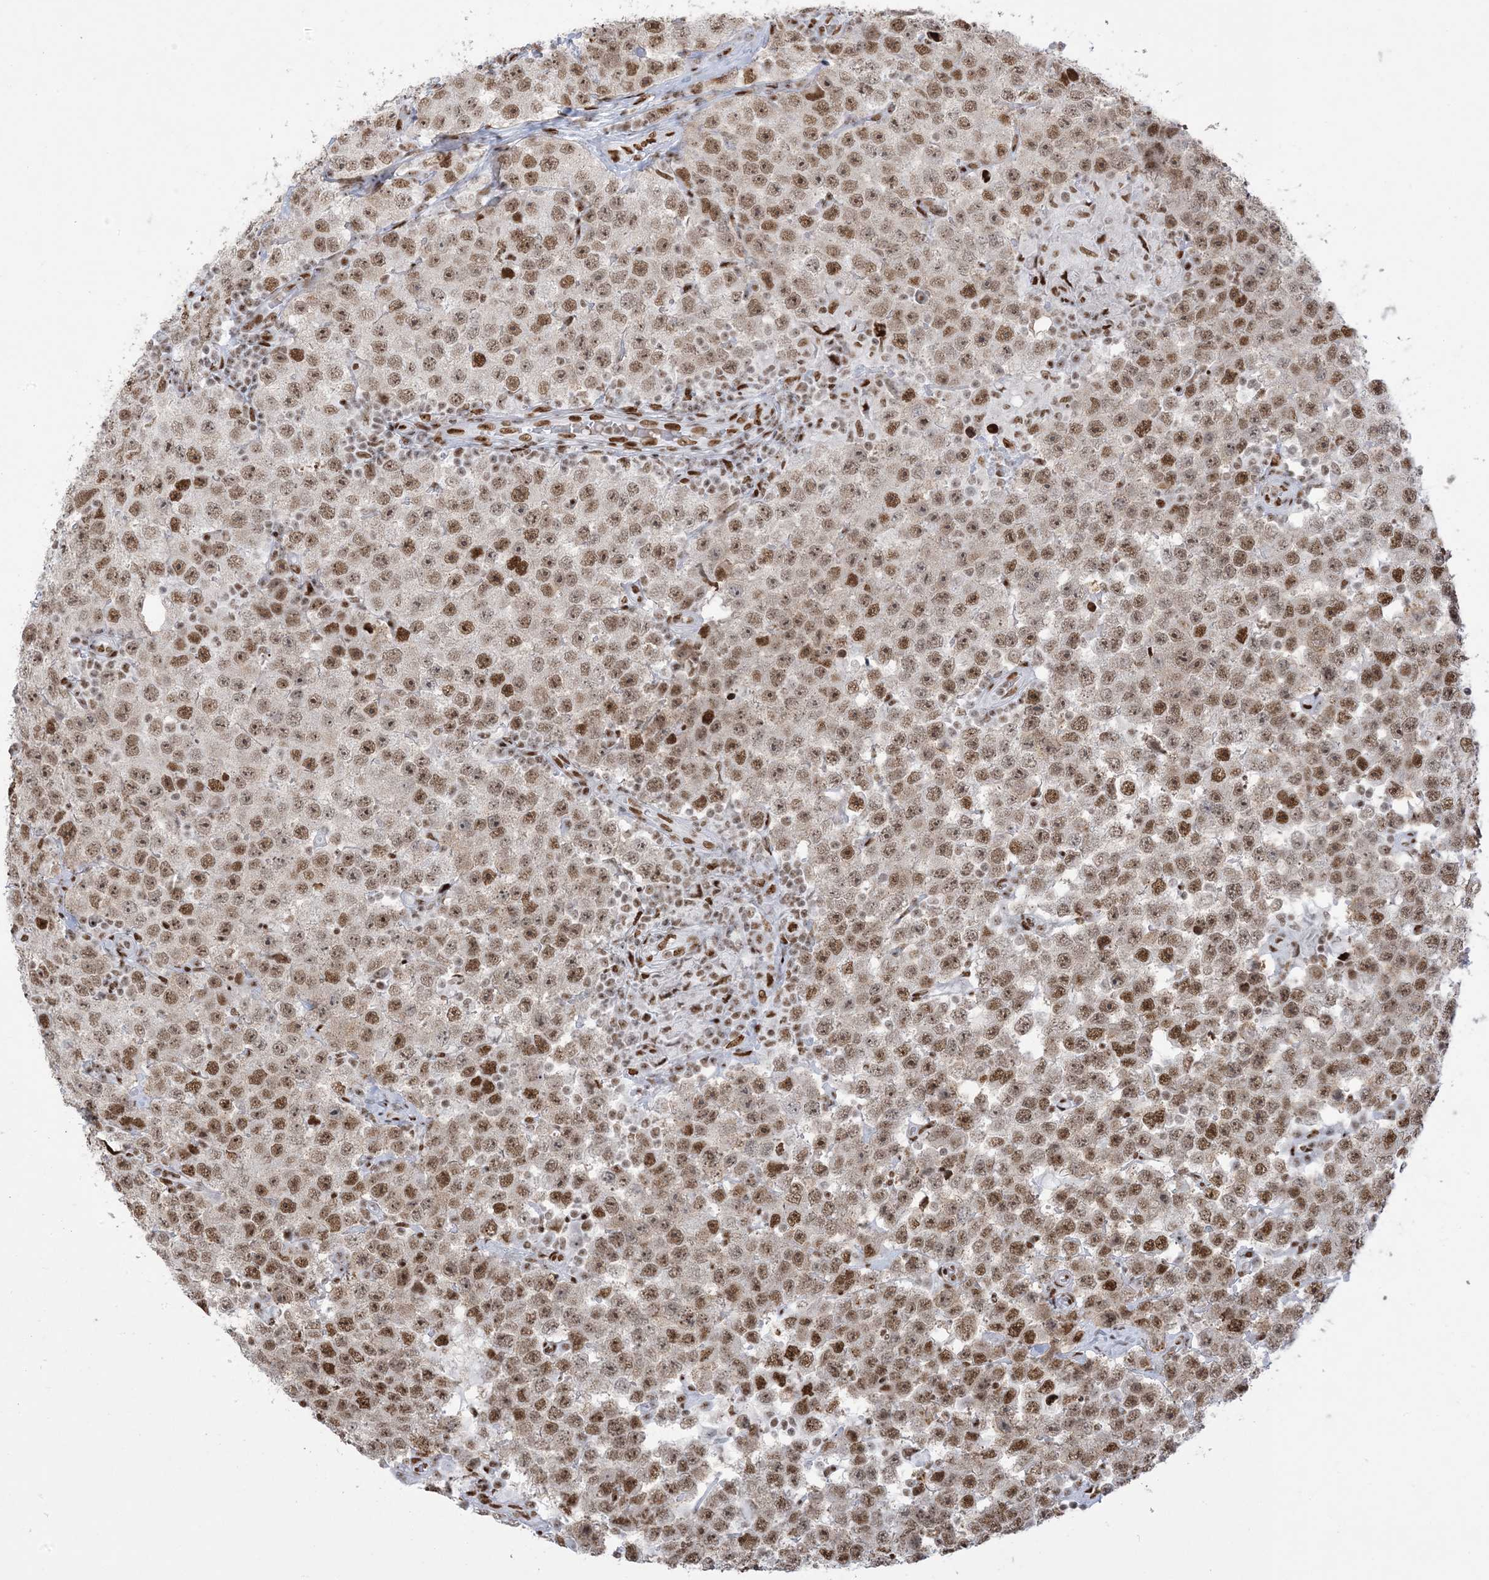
{"staining": {"intensity": "moderate", "quantity": ">75%", "location": "nuclear"}, "tissue": "testis cancer", "cell_type": "Tumor cells", "image_type": "cancer", "snomed": [{"axis": "morphology", "description": "Seminoma, NOS"}, {"axis": "topography", "description": "Testis"}], "caption": "This is an image of immunohistochemistry (IHC) staining of testis seminoma, which shows moderate positivity in the nuclear of tumor cells.", "gene": "STAG1", "patient": {"sex": "male", "age": 28}}